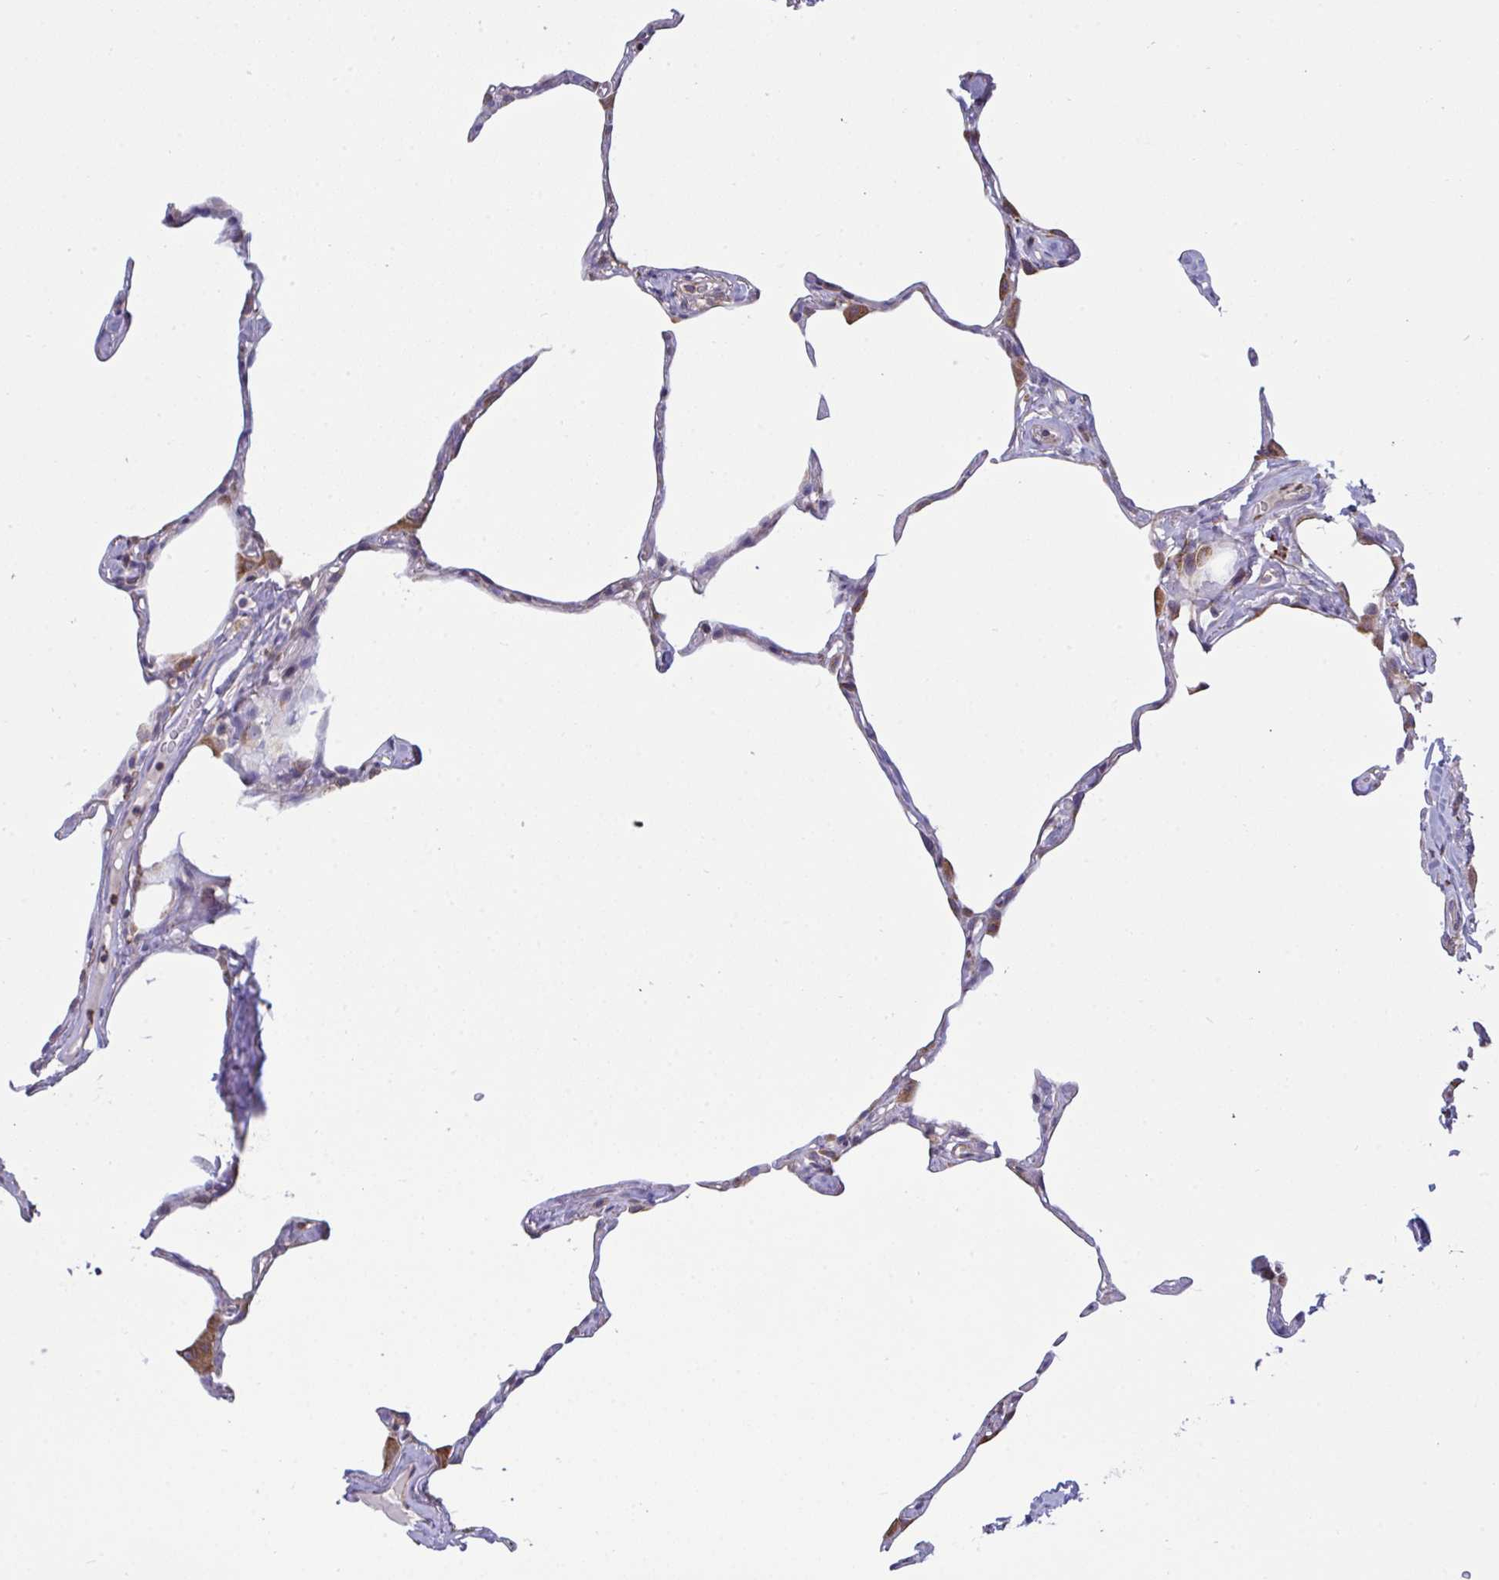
{"staining": {"intensity": "moderate", "quantity": "<25%", "location": "cytoplasmic/membranous"}, "tissue": "lung", "cell_type": "Alveolar cells", "image_type": "normal", "snomed": [{"axis": "morphology", "description": "Normal tissue, NOS"}, {"axis": "topography", "description": "Lung"}], "caption": "Lung stained with immunohistochemistry (IHC) exhibits moderate cytoplasmic/membranous positivity in about <25% of alveolar cells.", "gene": "MYMK", "patient": {"sex": "male", "age": 65}}